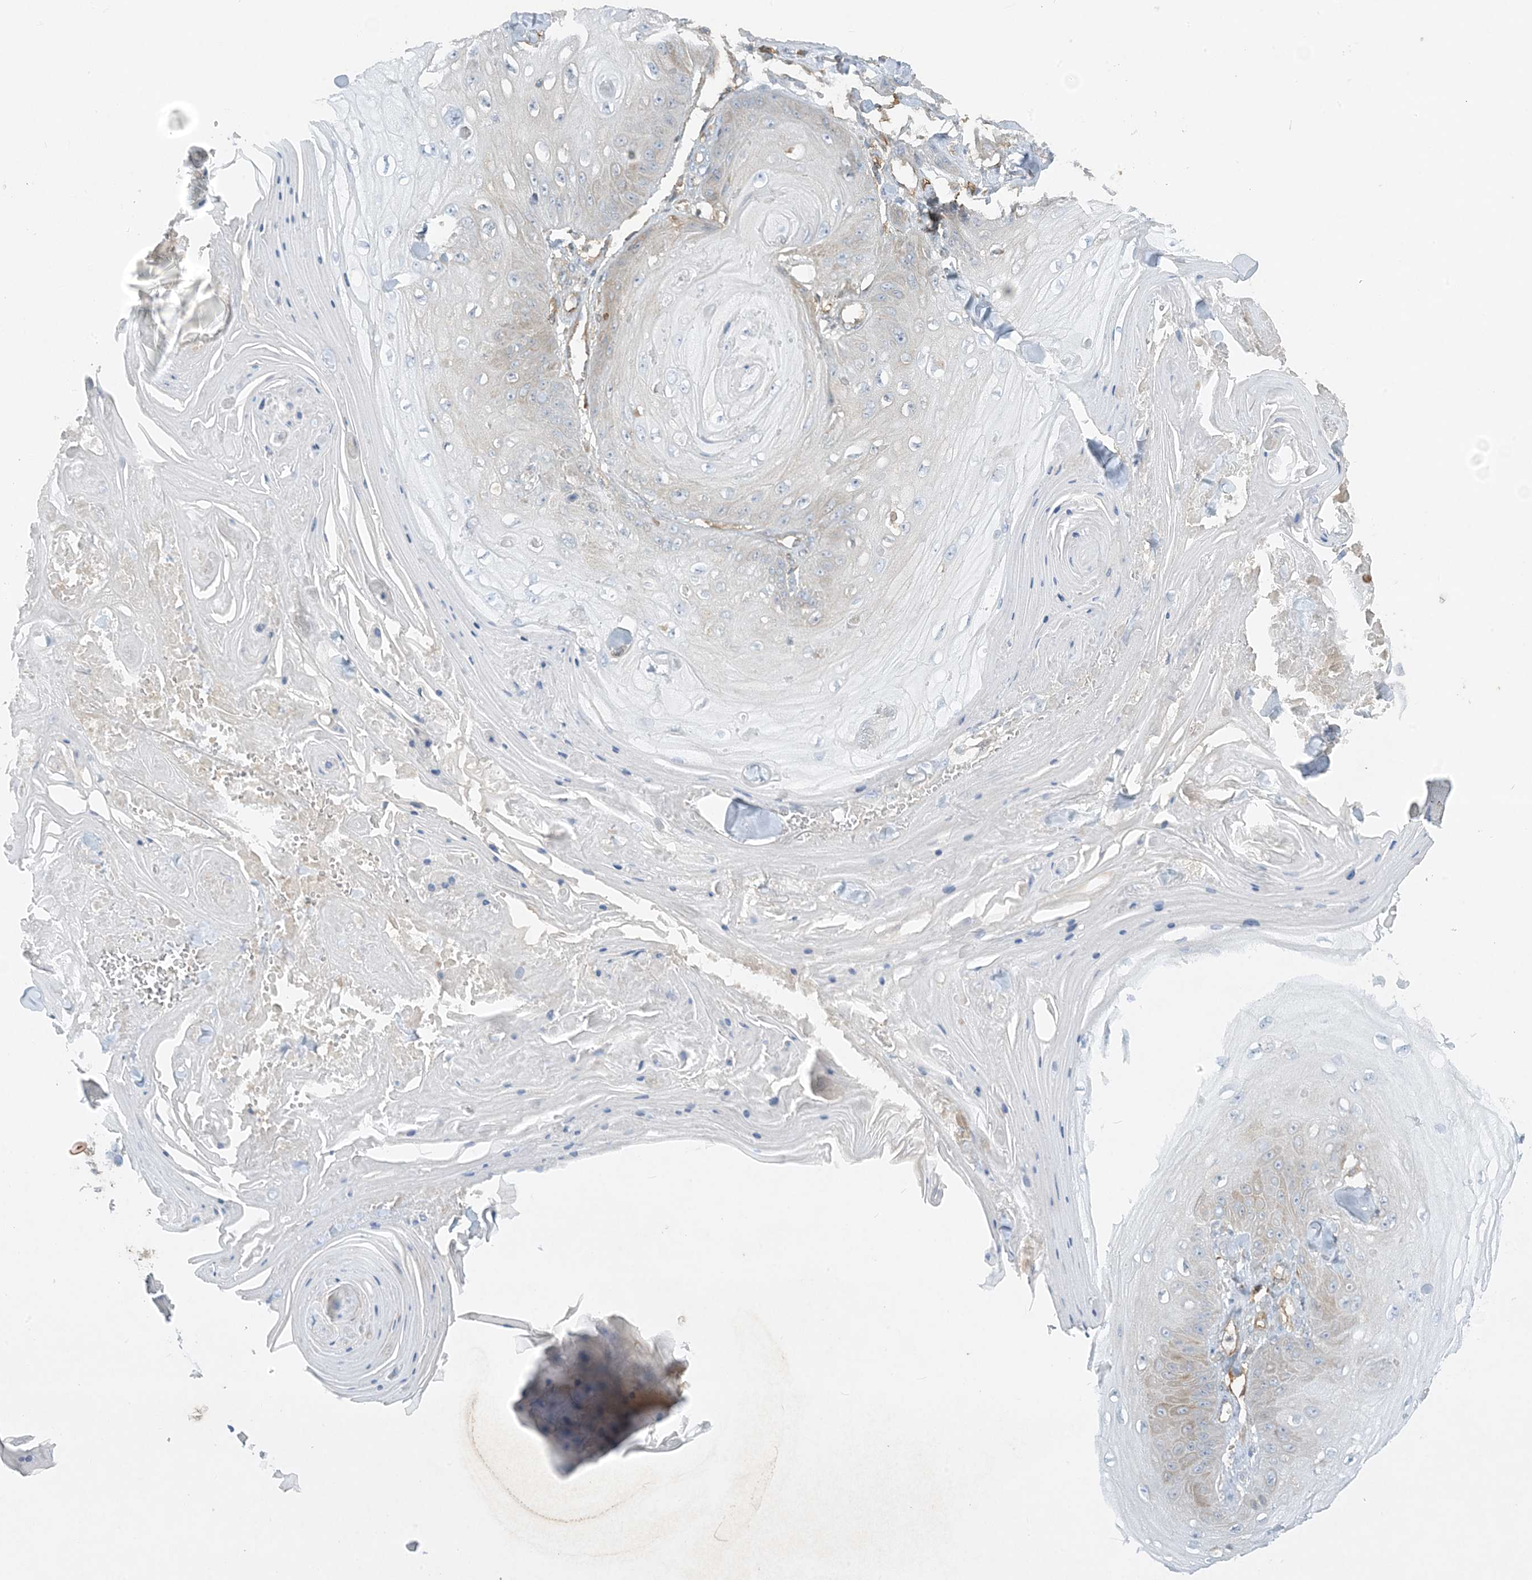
{"staining": {"intensity": "weak", "quantity": "<25%", "location": "cytoplasmic/membranous"}, "tissue": "skin cancer", "cell_type": "Tumor cells", "image_type": "cancer", "snomed": [{"axis": "morphology", "description": "Squamous cell carcinoma, NOS"}, {"axis": "topography", "description": "Skin"}], "caption": "Skin cancer was stained to show a protein in brown. There is no significant positivity in tumor cells.", "gene": "HLA-E", "patient": {"sex": "male", "age": 74}}